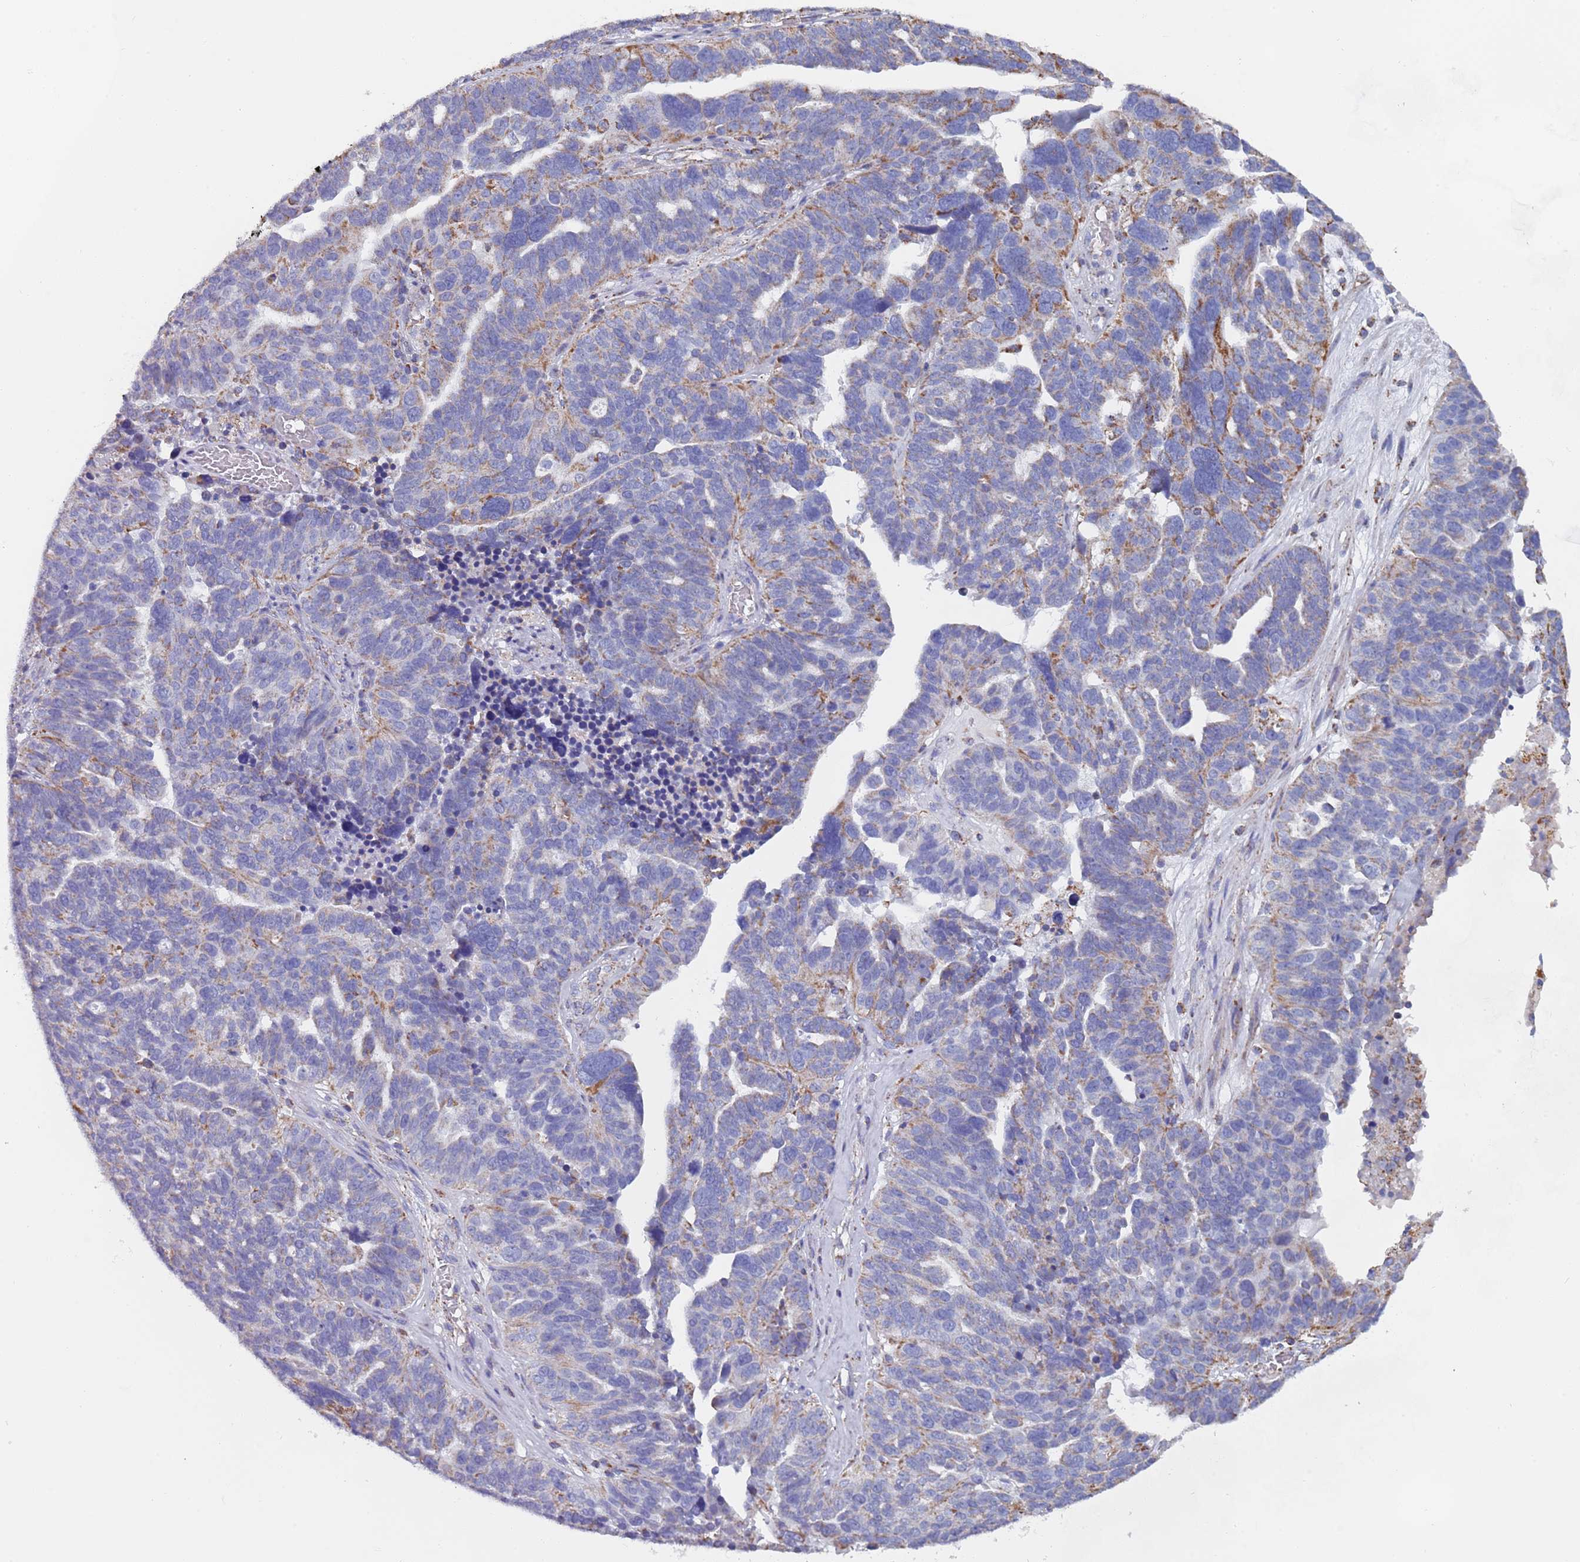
{"staining": {"intensity": "moderate", "quantity": "<25%", "location": "cytoplasmic/membranous"}, "tissue": "ovarian cancer", "cell_type": "Tumor cells", "image_type": "cancer", "snomed": [{"axis": "morphology", "description": "Cystadenocarcinoma, serous, NOS"}, {"axis": "topography", "description": "Ovary"}], "caption": "IHC histopathology image of human ovarian serous cystadenocarcinoma stained for a protein (brown), which displays low levels of moderate cytoplasmic/membranous staining in about <25% of tumor cells.", "gene": "PGP", "patient": {"sex": "female", "age": 59}}